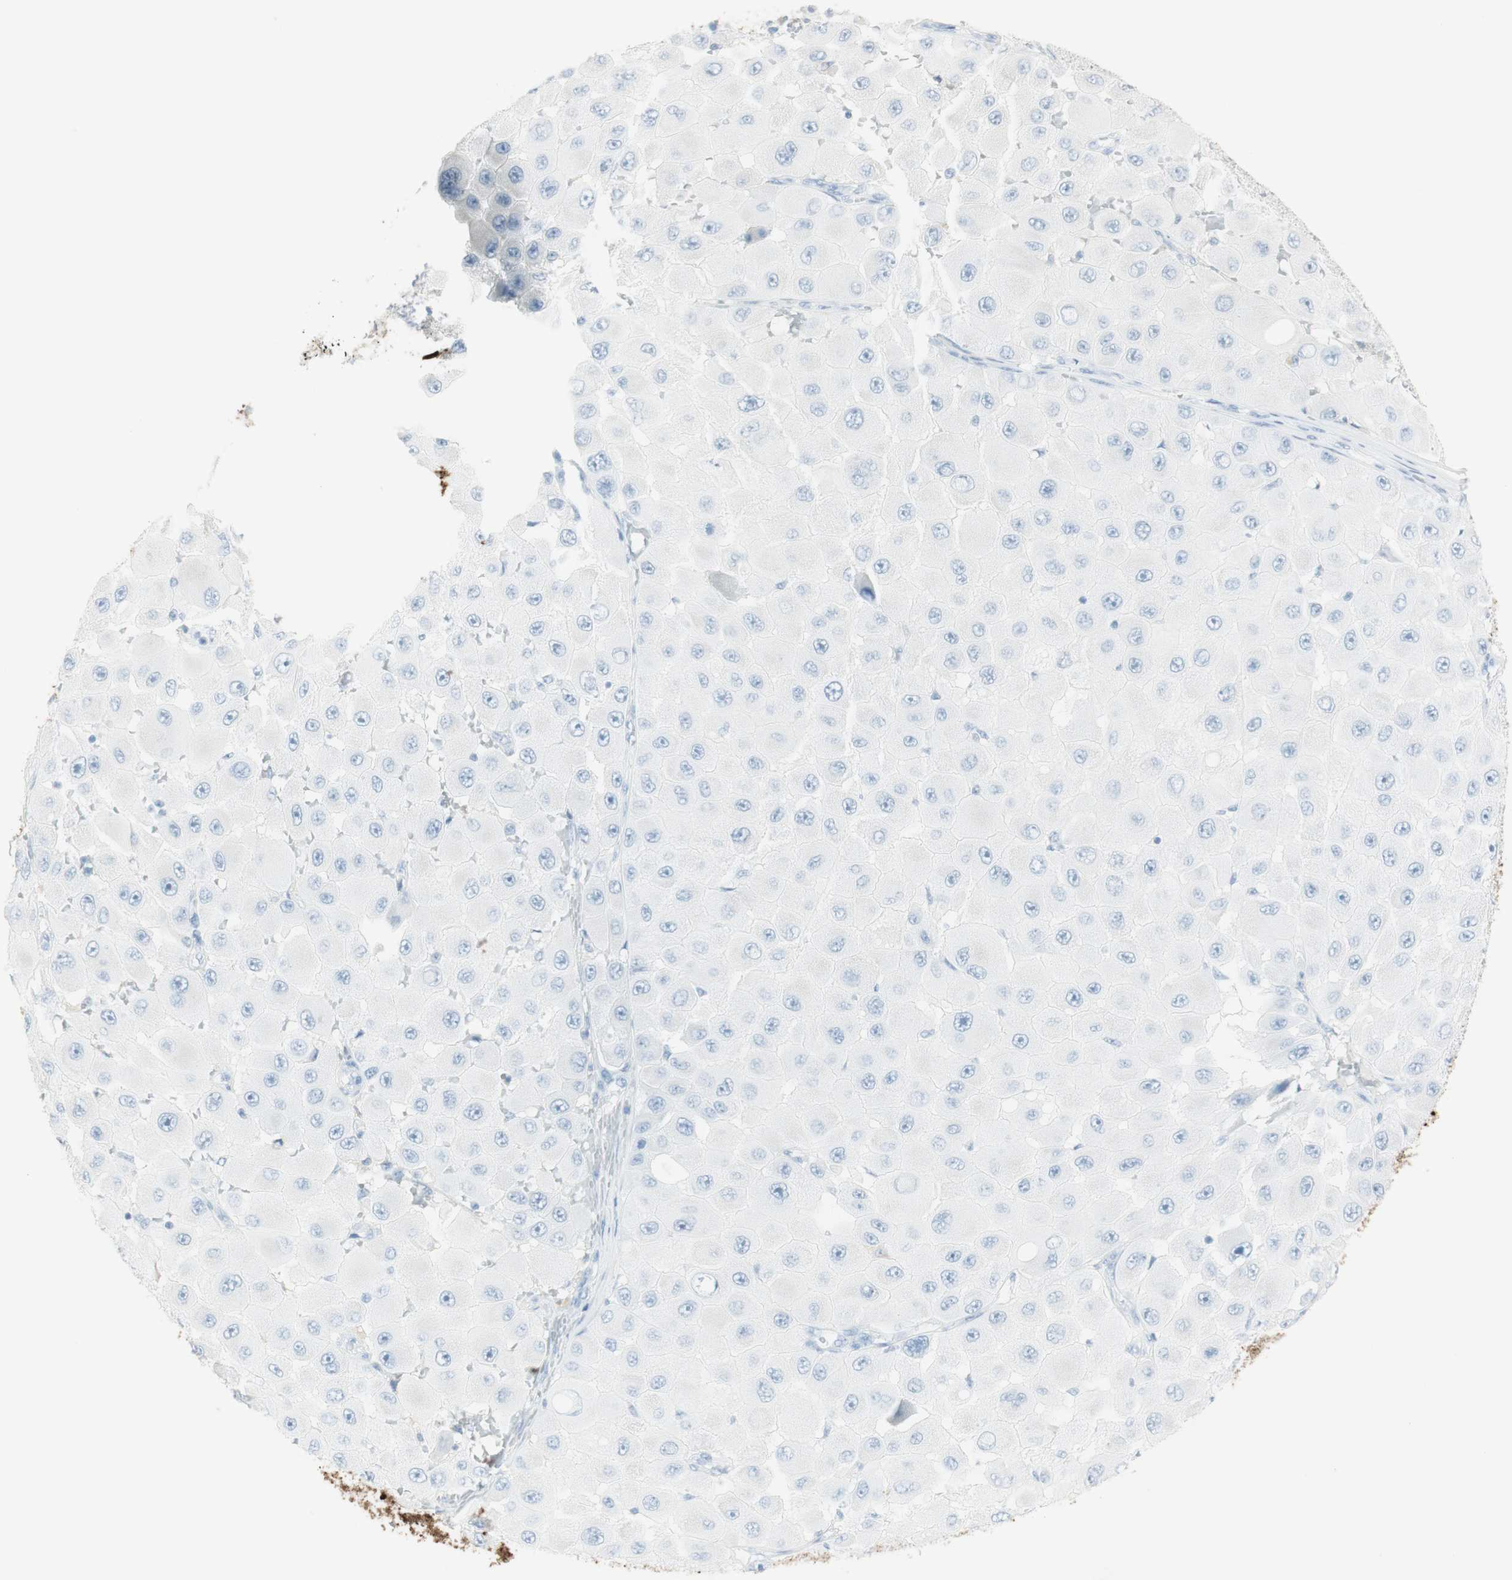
{"staining": {"intensity": "negative", "quantity": "none", "location": "none"}, "tissue": "melanoma", "cell_type": "Tumor cells", "image_type": "cancer", "snomed": [{"axis": "morphology", "description": "Malignant melanoma, NOS"}, {"axis": "topography", "description": "Skin"}], "caption": "This is a photomicrograph of immunohistochemistry staining of melanoma, which shows no positivity in tumor cells. (Brightfield microscopy of DAB IHC at high magnification).", "gene": "NAPSA", "patient": {"sex": "female", "age": 81}}